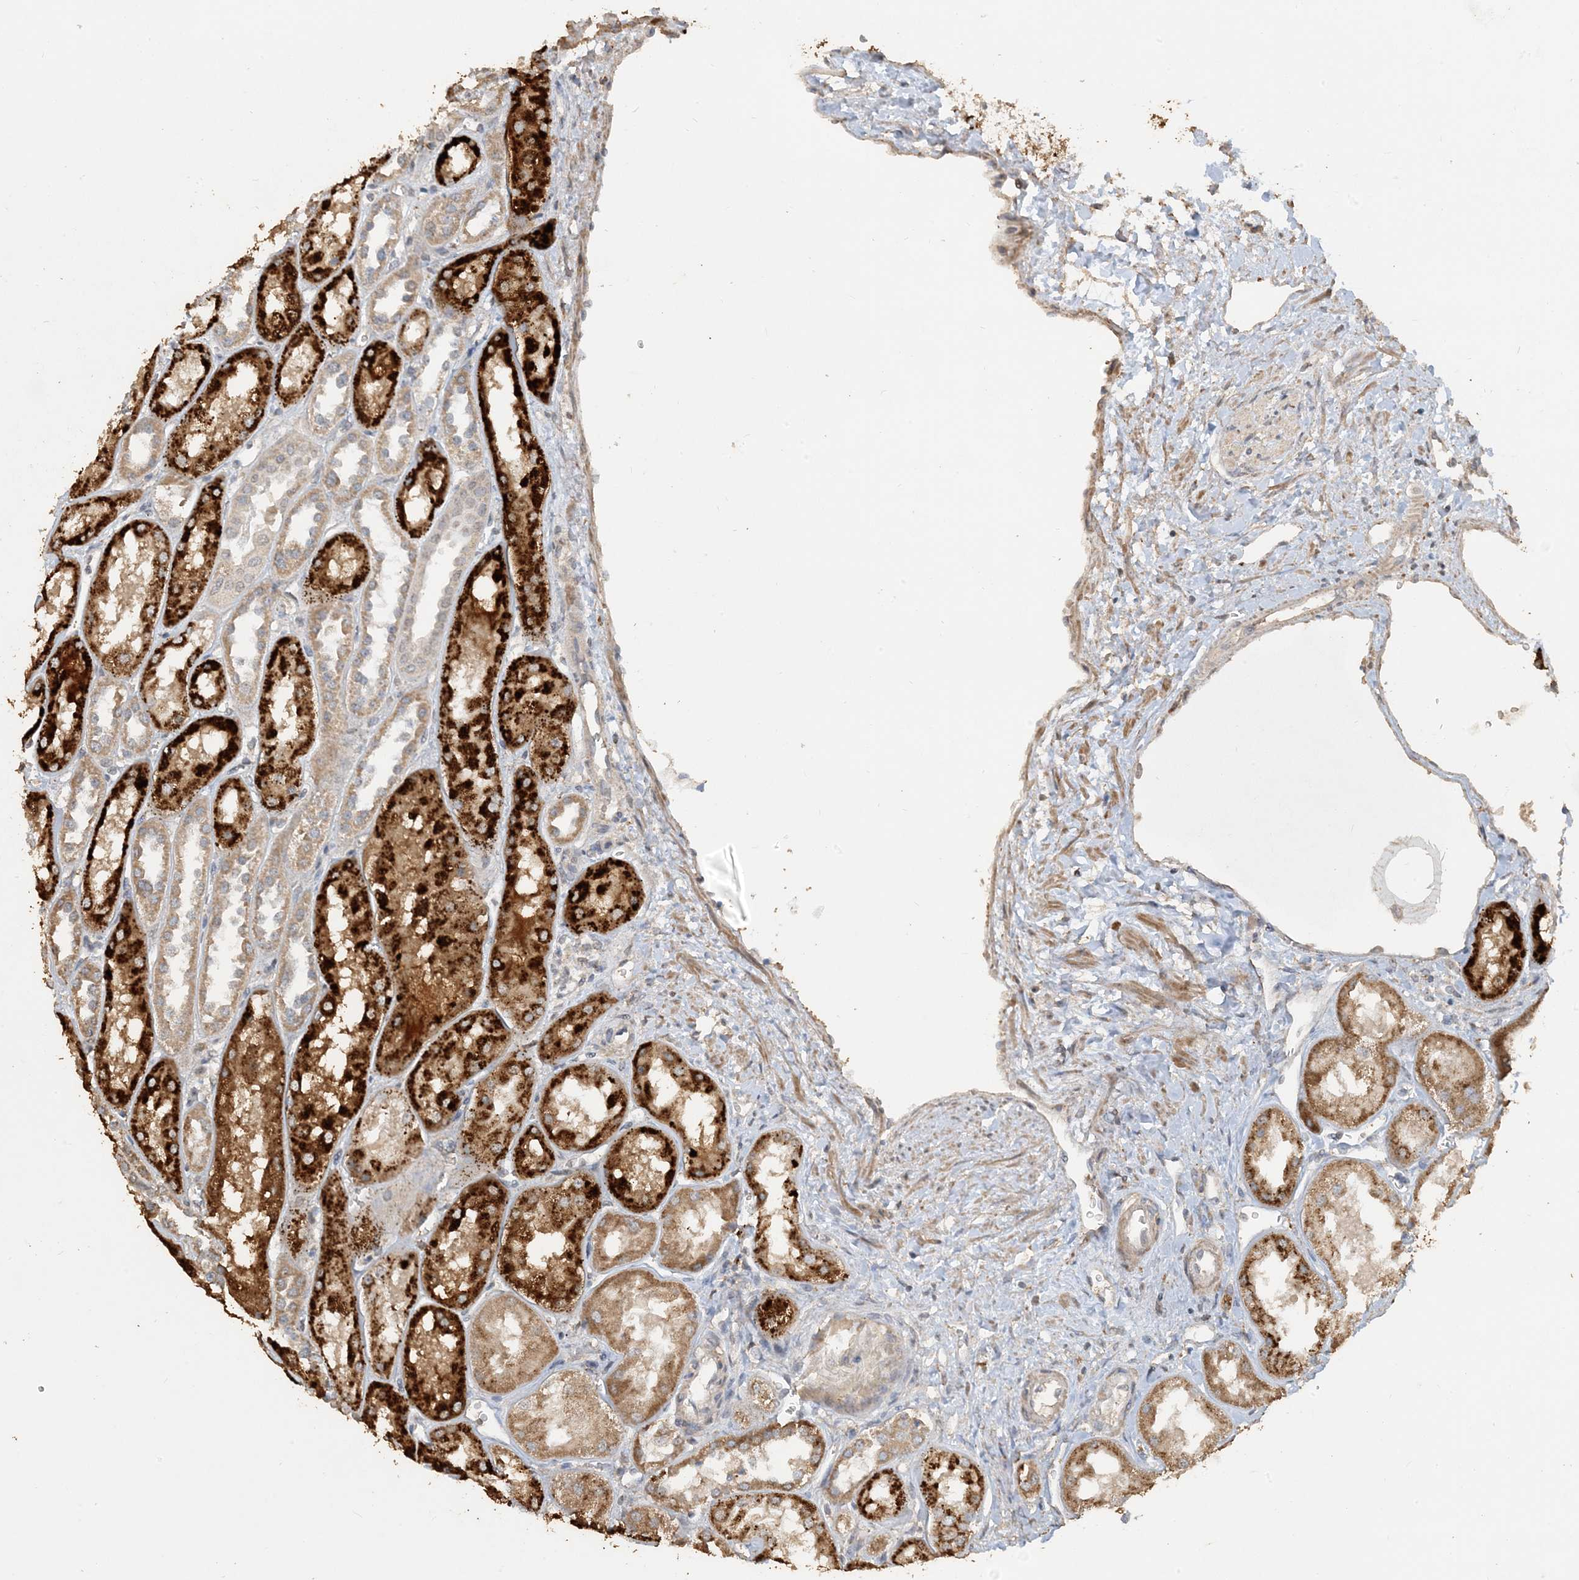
{"staining": {"intensity": "negative", "quantity": "none", "location": "none"}, "tissue": "kidney", "cell_type": "Cells in glomeruli", "image_type": "normal", "snomed": [{"axis": "morphology", "description": "Normal tissue, NOS"}, {"axis": "topography", "description": "Kidney"}], "caption": "Immunohistochemistry image of normal kidney stained for a protein (brown), which displays no staining in cells in glomeruli.", "gene": "SFMBT2", "patient": {"sex": "male", "age": 70}}